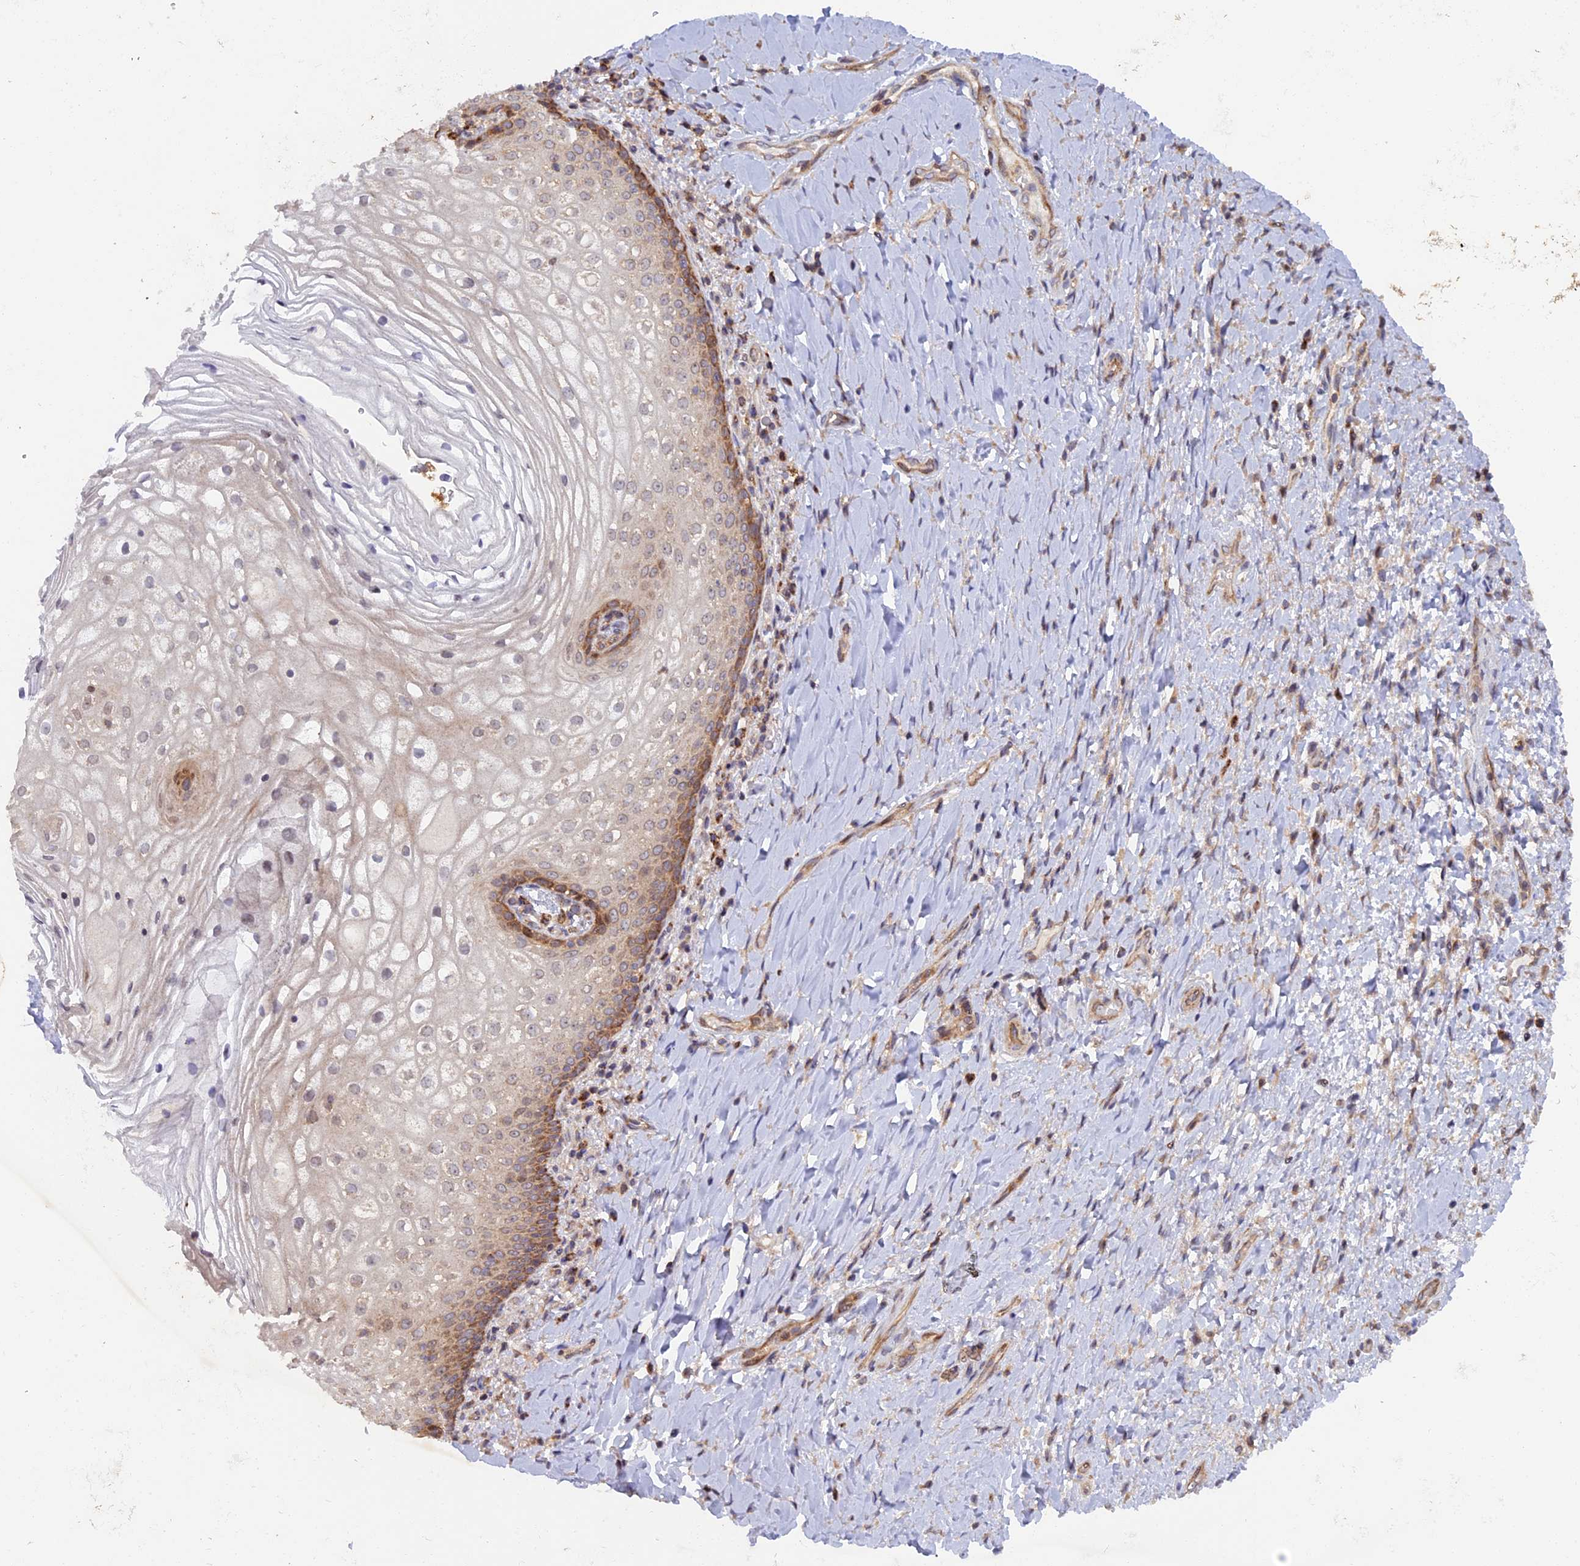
{"staining": {"intensity": "moderate", "quantity": "25%-75%", "location": "cytoplasmic/membranous"}, "tissue": "vagina", "cell_type": "Squamous epithelial cells", "image_type": "normal", "snomed": [{"axis": "morphology", "description": "Normal tissue, NOS"}, {"axis": "topography", "description": "Vagina"}], "caption": "DAB (3,3'-diaminobenzidine) immunohistochemical staining of benign human vagina demonstrates moderate cytoplasmic/membranous protein expression in about 25%-75% of squamous epithelial cells.", "gene": "FERMT1", "patient": {"sex": "female", "age": 60}}